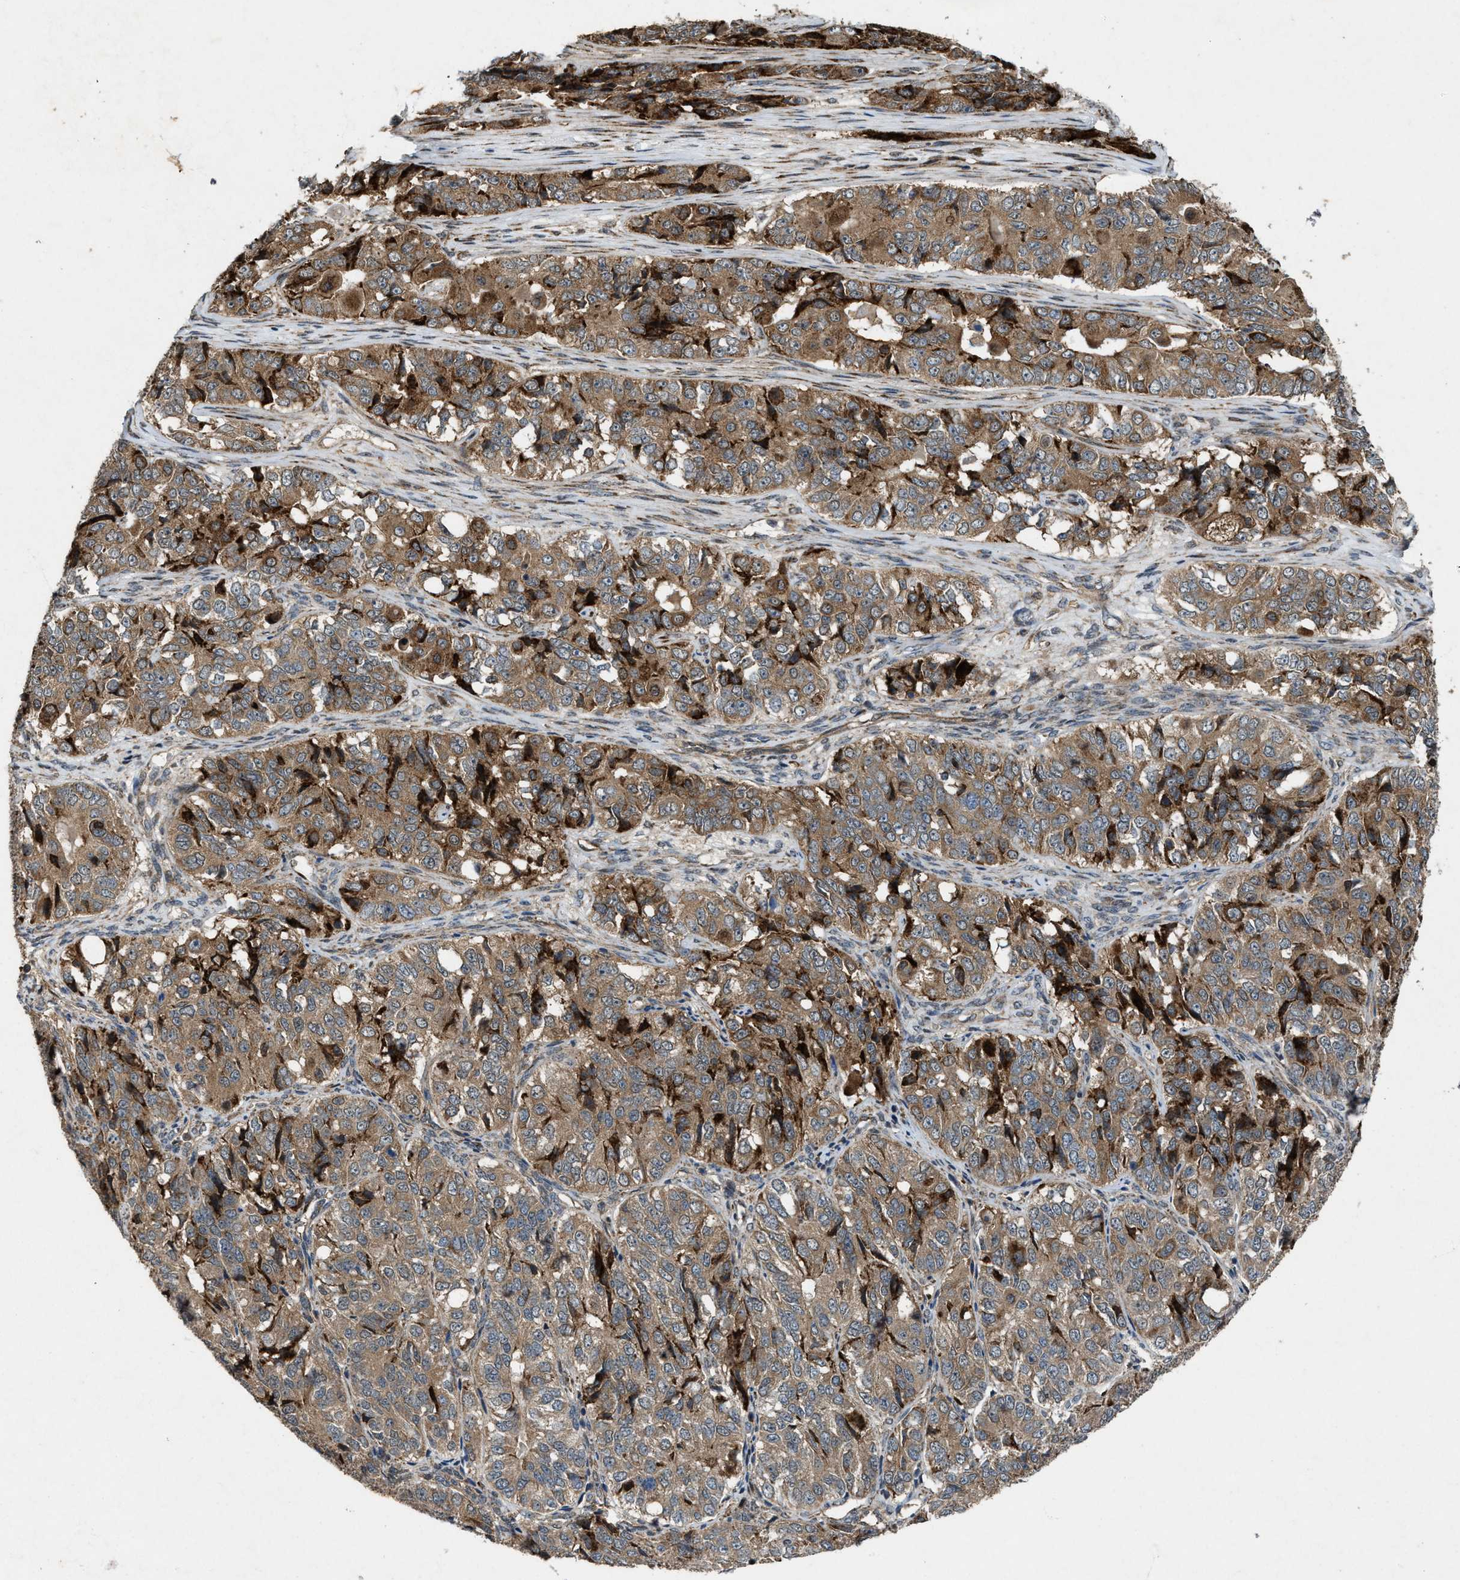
{"staining": {"intensity": "moderate", "quantity": ">75%", "location": "cytoplasmic/membranous"}, "tissue": "ovarian cancer", "cell_type": "Tumor cells", "image_type": "cancer", "snomed": [{"axis": "morphology", "description": "Carcinoma, endometroid"}, {"axis": "topography", "description": "Ovary"}], "caption": "DAB (3,3'-diaminobenzidine) immunohistochemical staining of ovarian cancer demonstrates moderate cytoplasmic/membranous protein staining in about >75% of tumor cells. Immunohistochemistry stains the protein in brown and the nuclei are stained blue.", "gene": "LRRC72", "patient": {"sex": "female", "age": 51}}